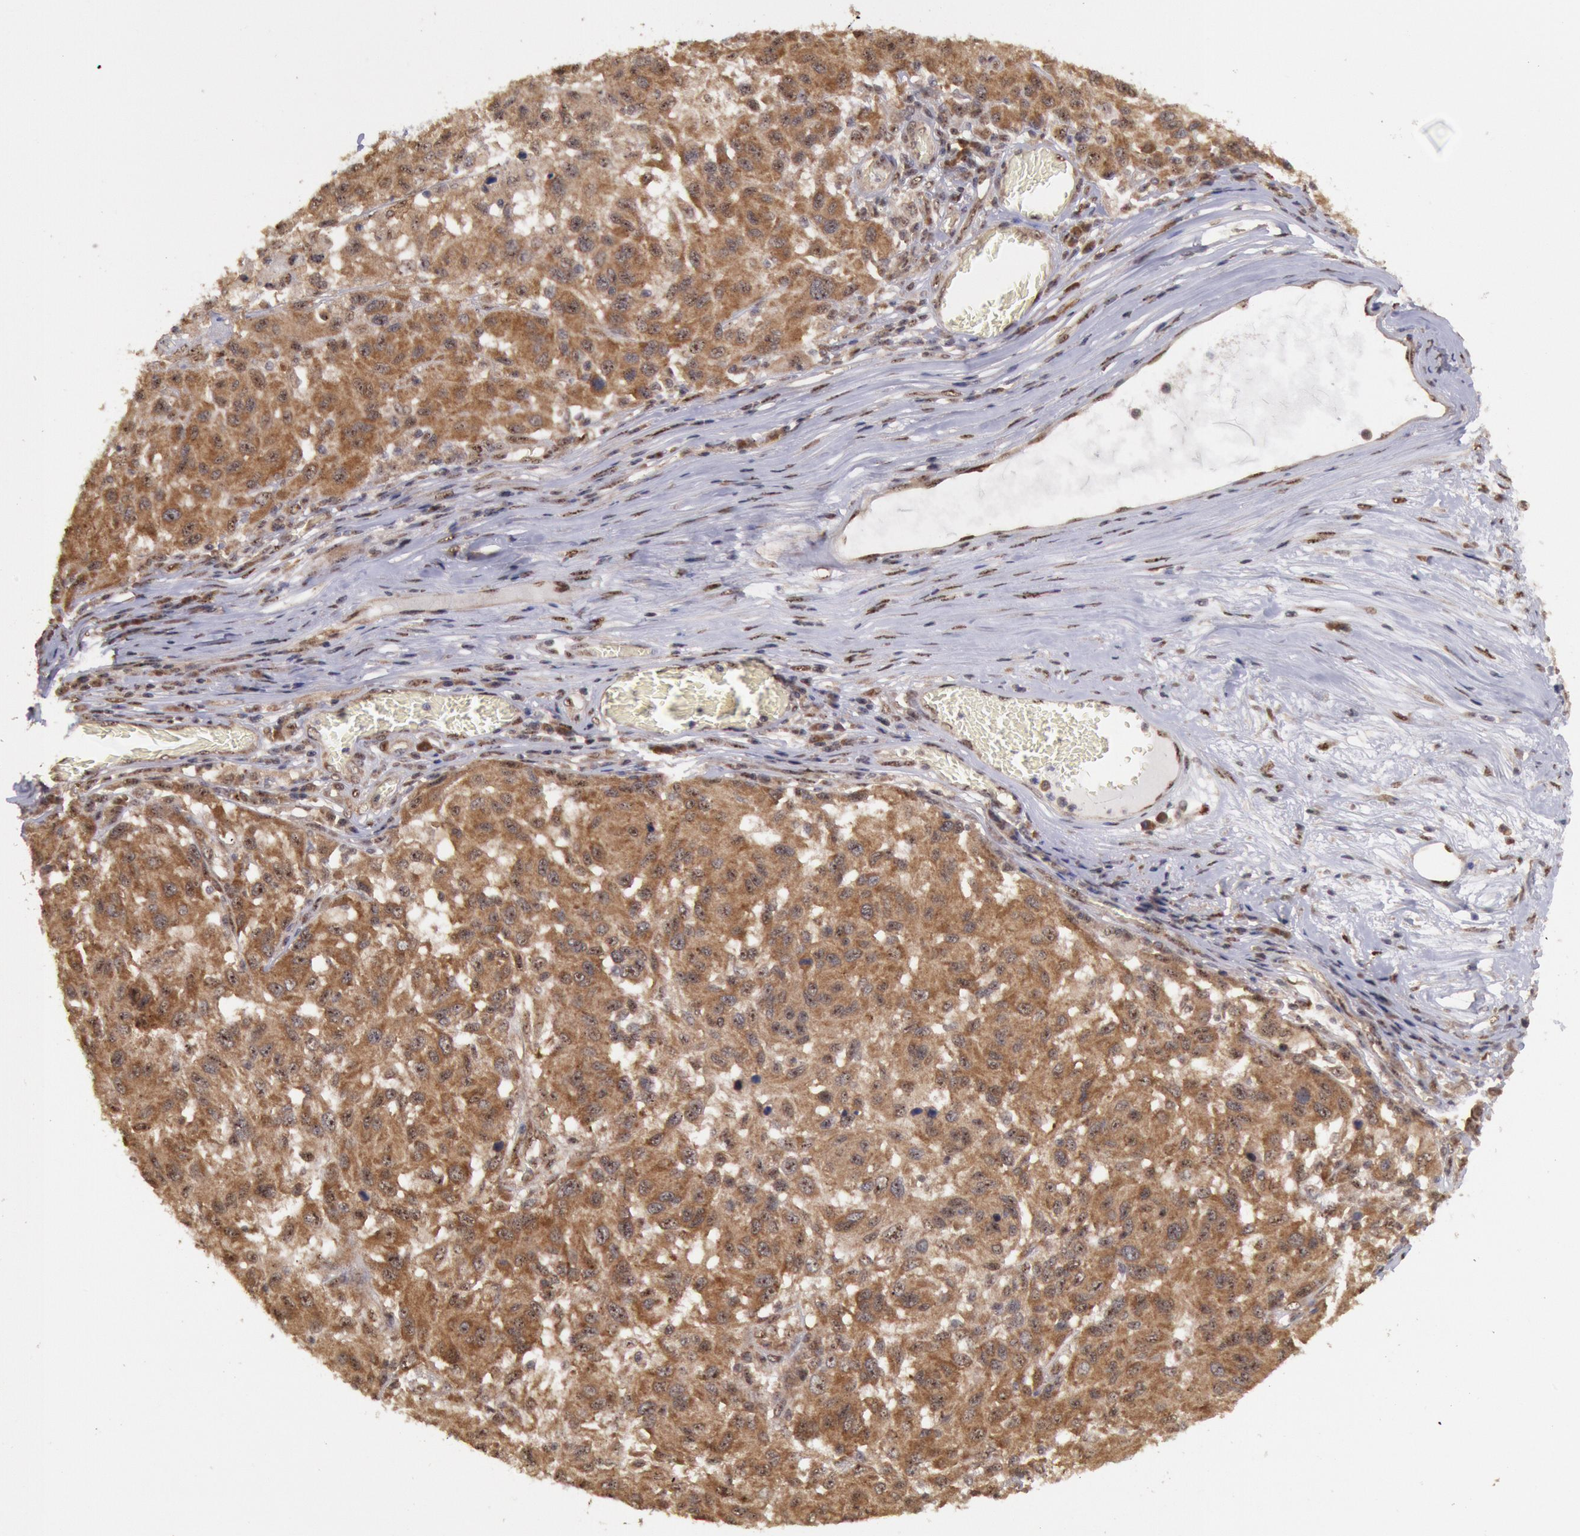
{"staining": {"intensity": "moderate", "quantity": ">75%", "location": "cytoplasmic/membranous,nuclear"}, "tissue": "melanoma", "cell_type": "Tumor cells", "image_type": "cancer", "snomed": [{"axis": "morphology", "description": "Malignant melanoma, NOS"}, {"axis": "topography", "description": "Skin"}], "caption": "Immunohistochemistry staining of melanoma, which displays medium levels of moderate cytoplasmic/membranous and nuclear positivity in approximately >75% of tumor cells indicating moderate cytoplasmic/membranous and nuclear protein expression. The staining was performed using DAB (3,3'-diaminobenzidine) (brown) for protein detection and nuclei were counterstained in hematoxylin (blue).", "gene": "STX17", "patient": {"sex": "female", "age": 77}}